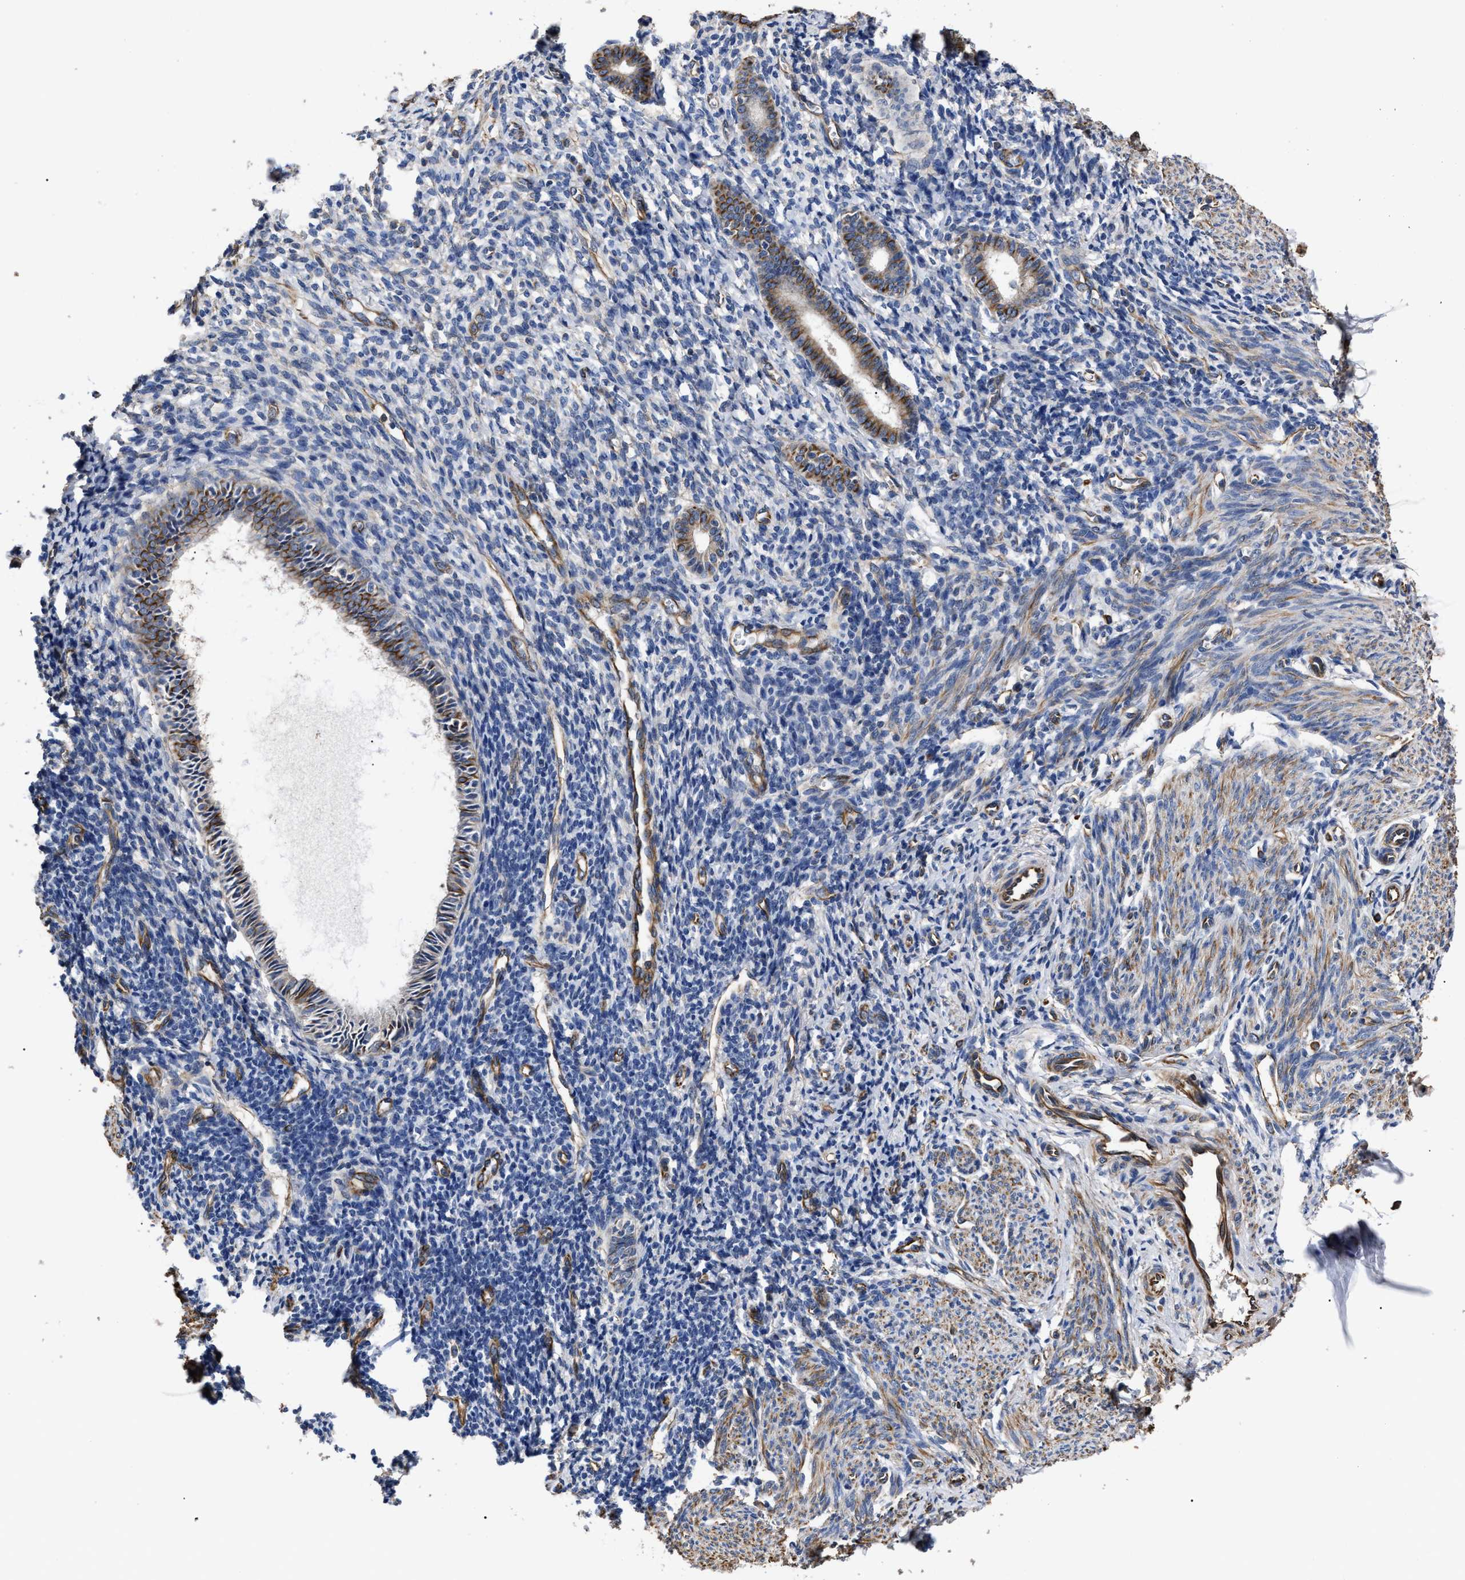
{"staining": {"intensity": "weak", "quantity": "25%-75%", "location": "cytoplasmic/membranous"}, "tissue": "endometrium", "cell_type": "Cells in endometrial stroma", "image_type": "normal", "snomed": [{"axis": "morphology", "description": "Normal tissue, NOS"}, {"axis": "morphology", "description": "Adenocarcinoma, NOS"}, {"axis": "topography", "description": "Endometrium"}], "caption": "Endometrium was stained to show a protein in brown. There is low levels of weak cytoplasmic/membranous positivity in approximately 25%-75% of cells in endometrial stroma. (Stains: DAB (3,3'-diaminobenzidine) in brown, nuclei in blue, Microscopy: brightfield microscopy at high magnification).", "gene": "TSPAN33", "patient": {"sex": "female", "age": 57}}